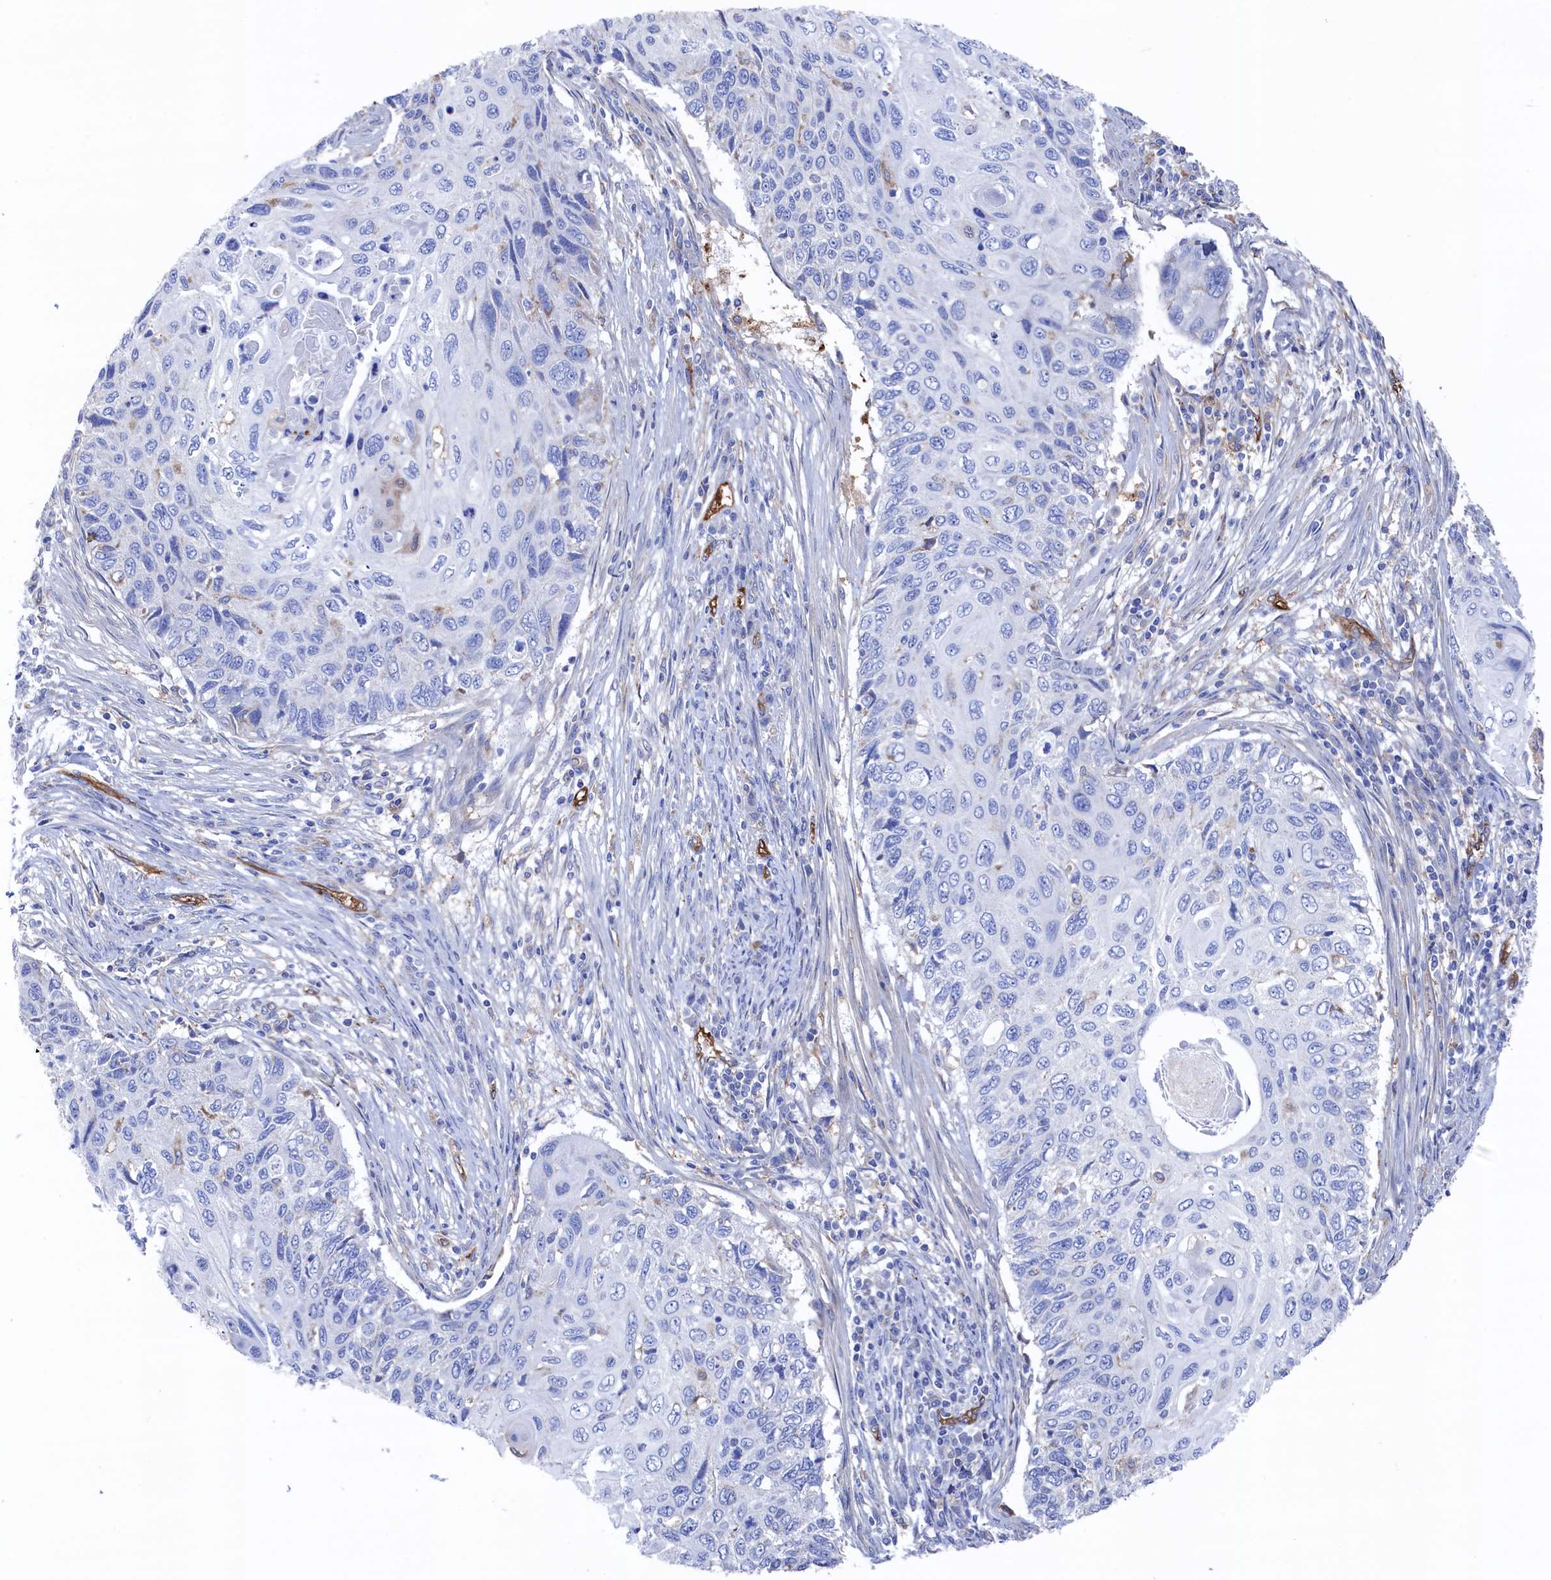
{"staining": {"intensity": "negative", "quantity": "none", "location": "none"}, "tissue": "cervical cancer", "cell_type": "Tumor cells", "image_type": "cancer", "snomed": [{"axis": "morphology", "description": "Squamous cell carcinoma, NOS"}, {"axis": "topography", "description": "Cervix"}], "caption": "DAB (3,3'-diaminobenzidine) immunohistochemical staining of cervical cancer shows no significant expression in tumor cells. (DAB (3,3'-diaminobenzidine) immunohistochemistry with hematoxylin counter stain).", "gene": "C12orf73", "patient": {"sex": "female", "age": 70}}